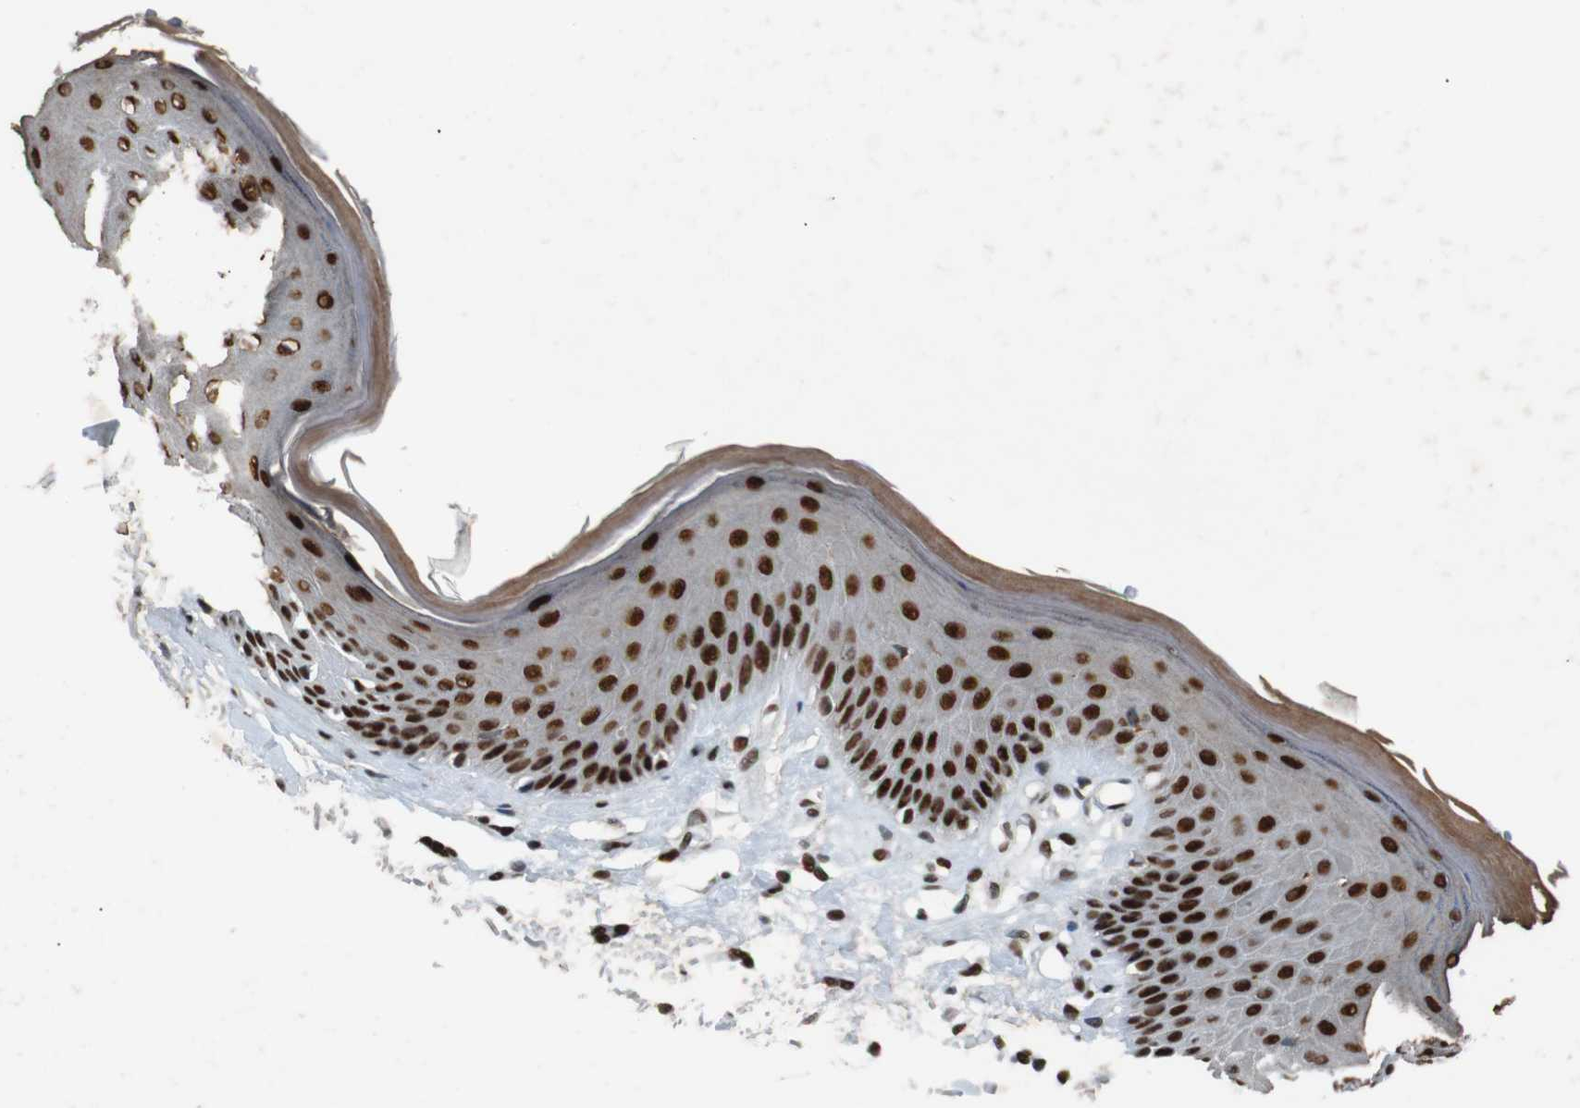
{"staining": {"intensity": "strong", "quantity": ">75%", "location": "nuclear"}, "tissue": "skin", "cell_type": "Epidermal cells", "image_type": "normal", "snomed": [{"axis": "morphology", "description": "Normal tissue, NOS"}, {"axis": "topography", "description": "Vulva"}], "caption": "Protein staining of normal skin reveals strong nuclear expression in approximately >75% of epidermal cells. Nuclei are stained in blue.", "gene": "HEXIM1", "patient": {"sex": "female", "age": 73}}